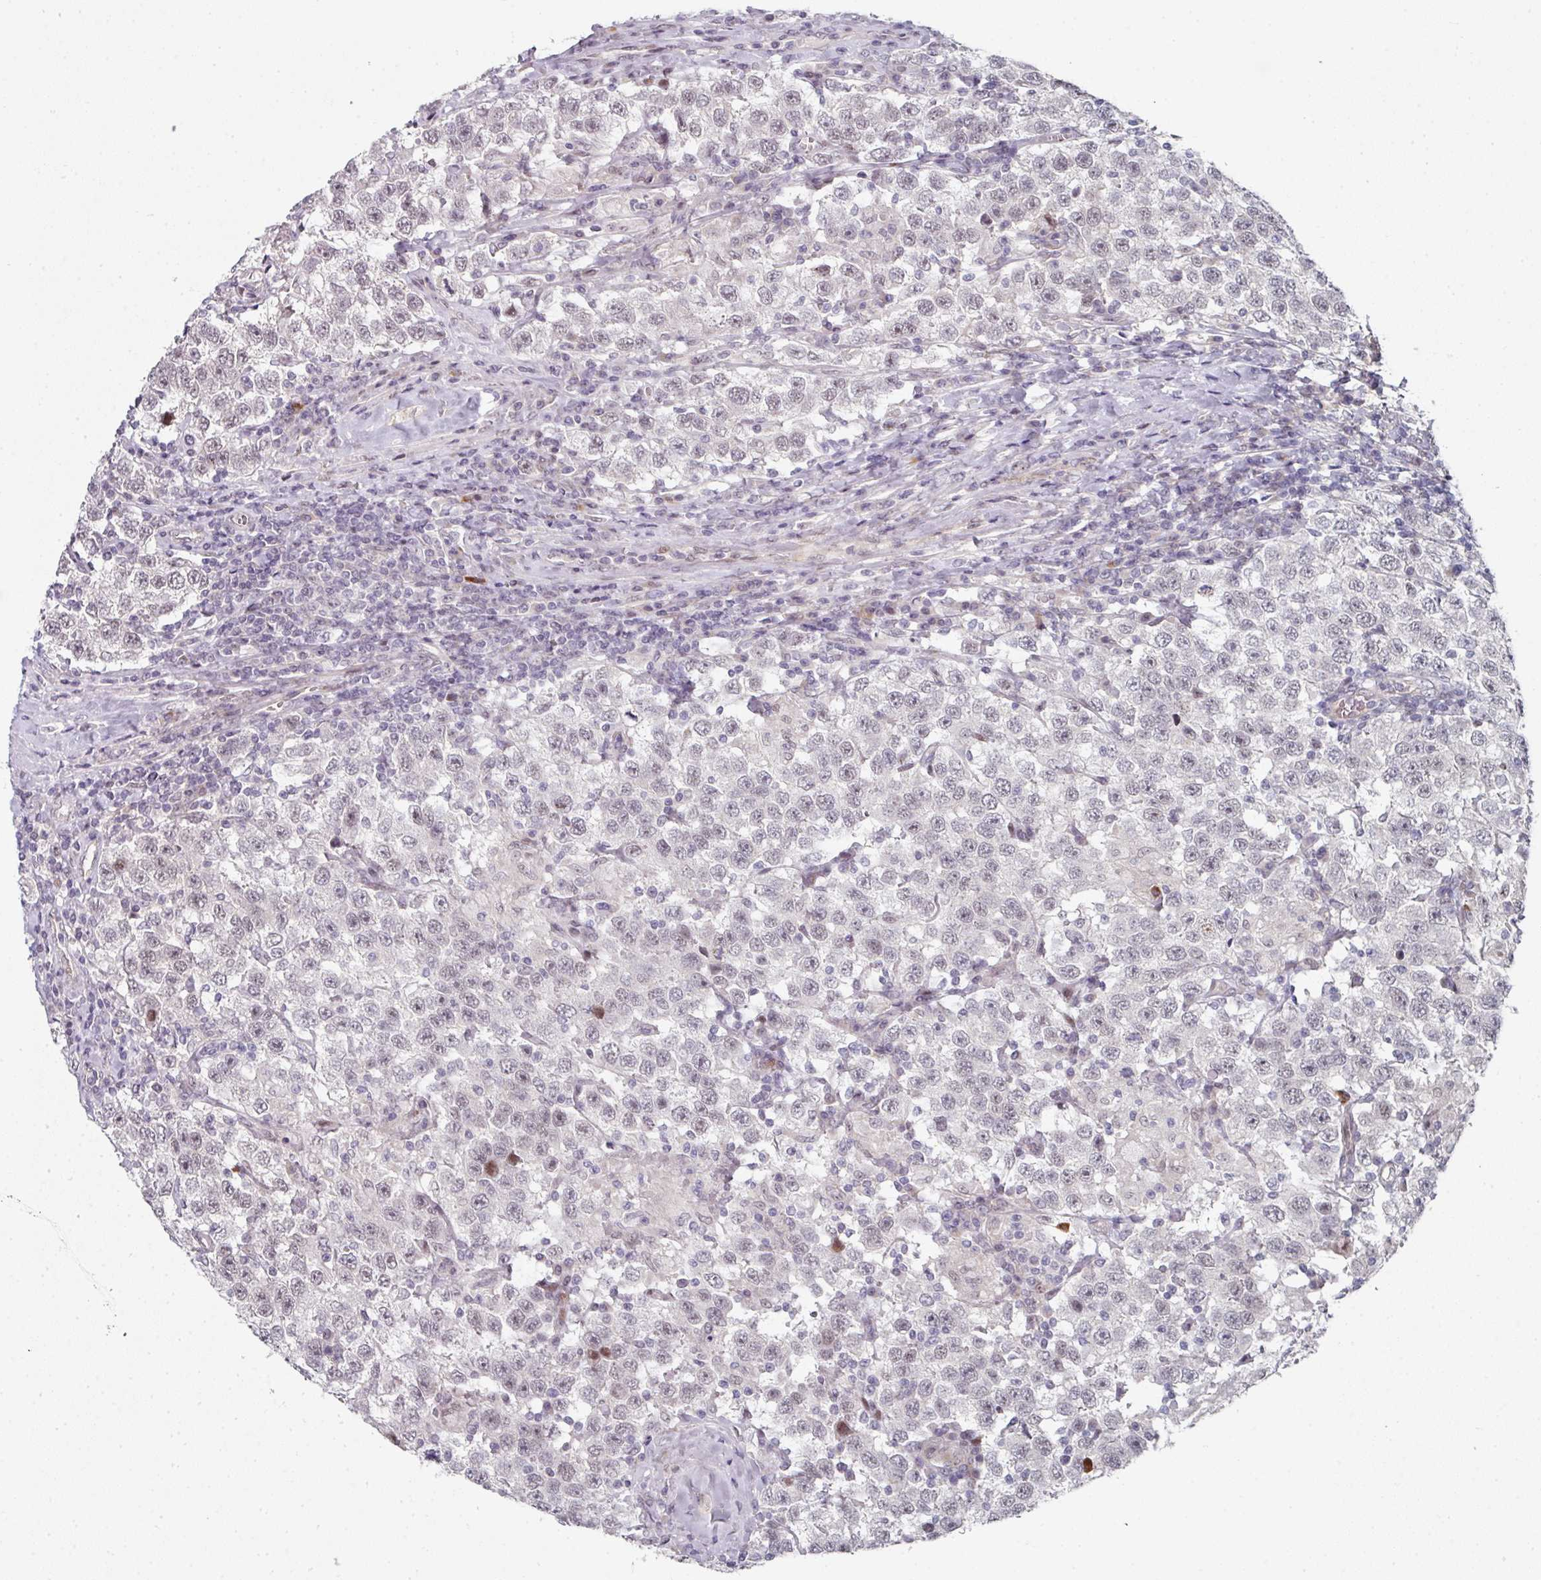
{"staining": {"intensity": "negative", "quantity": "none", "location": "none"}, "tissue": "testis cancer", "cell_type": "Tumor cells", "image_type": "cancer", "snomed": [{"axis": "morphology", "description": "Seminoma, NOS"}, {"axis": "topography", "description": "Testis"}], "caption": "A micrograph of testis cancer (seminoma) stained for a protein displays no brown staining in tumor cells. Nuclei are stained in blue.", "gene": "TMCC1", "patient": {"sex": "male", "age": 41}}